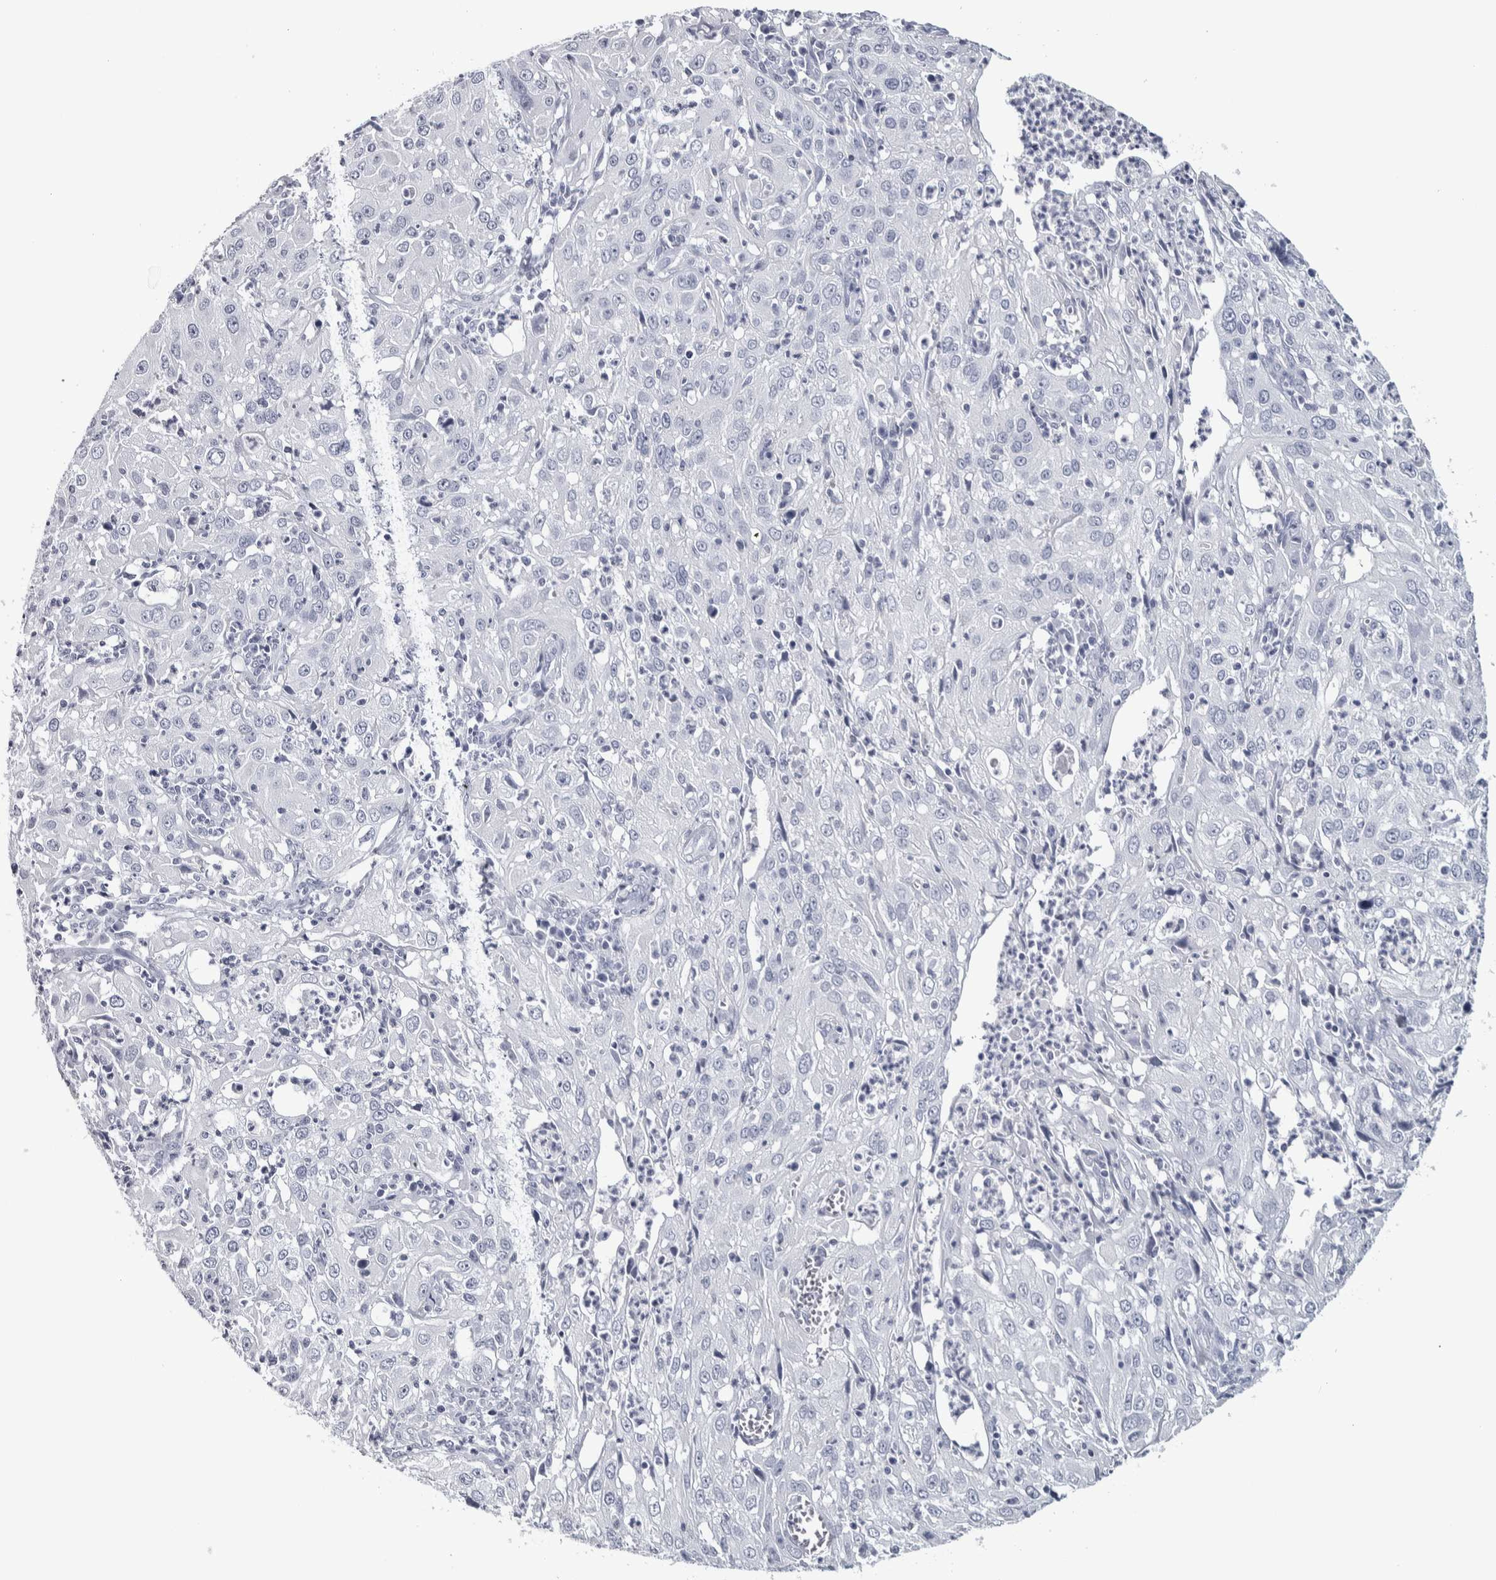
{"staining": {"intensity": "negative", "quantity": "none", "location": "none"}, "tissue": "cervical cancer", "cell_type": "Tumor cells", "image_type": "cancer", "snomed": [{"axis": "morphology", "description": "Squamous cell carcinoma, NOS"}, {"axis": "topography", "description": "Cervix"}], "caption": "The immunohistochemistry (IHC) micrograph has no significant positivity in tumor cells of squamous cell carcinoma (cervical) tissue.", "gene": "NECAB1", "patient": {"sex": "female", "age": 32}}